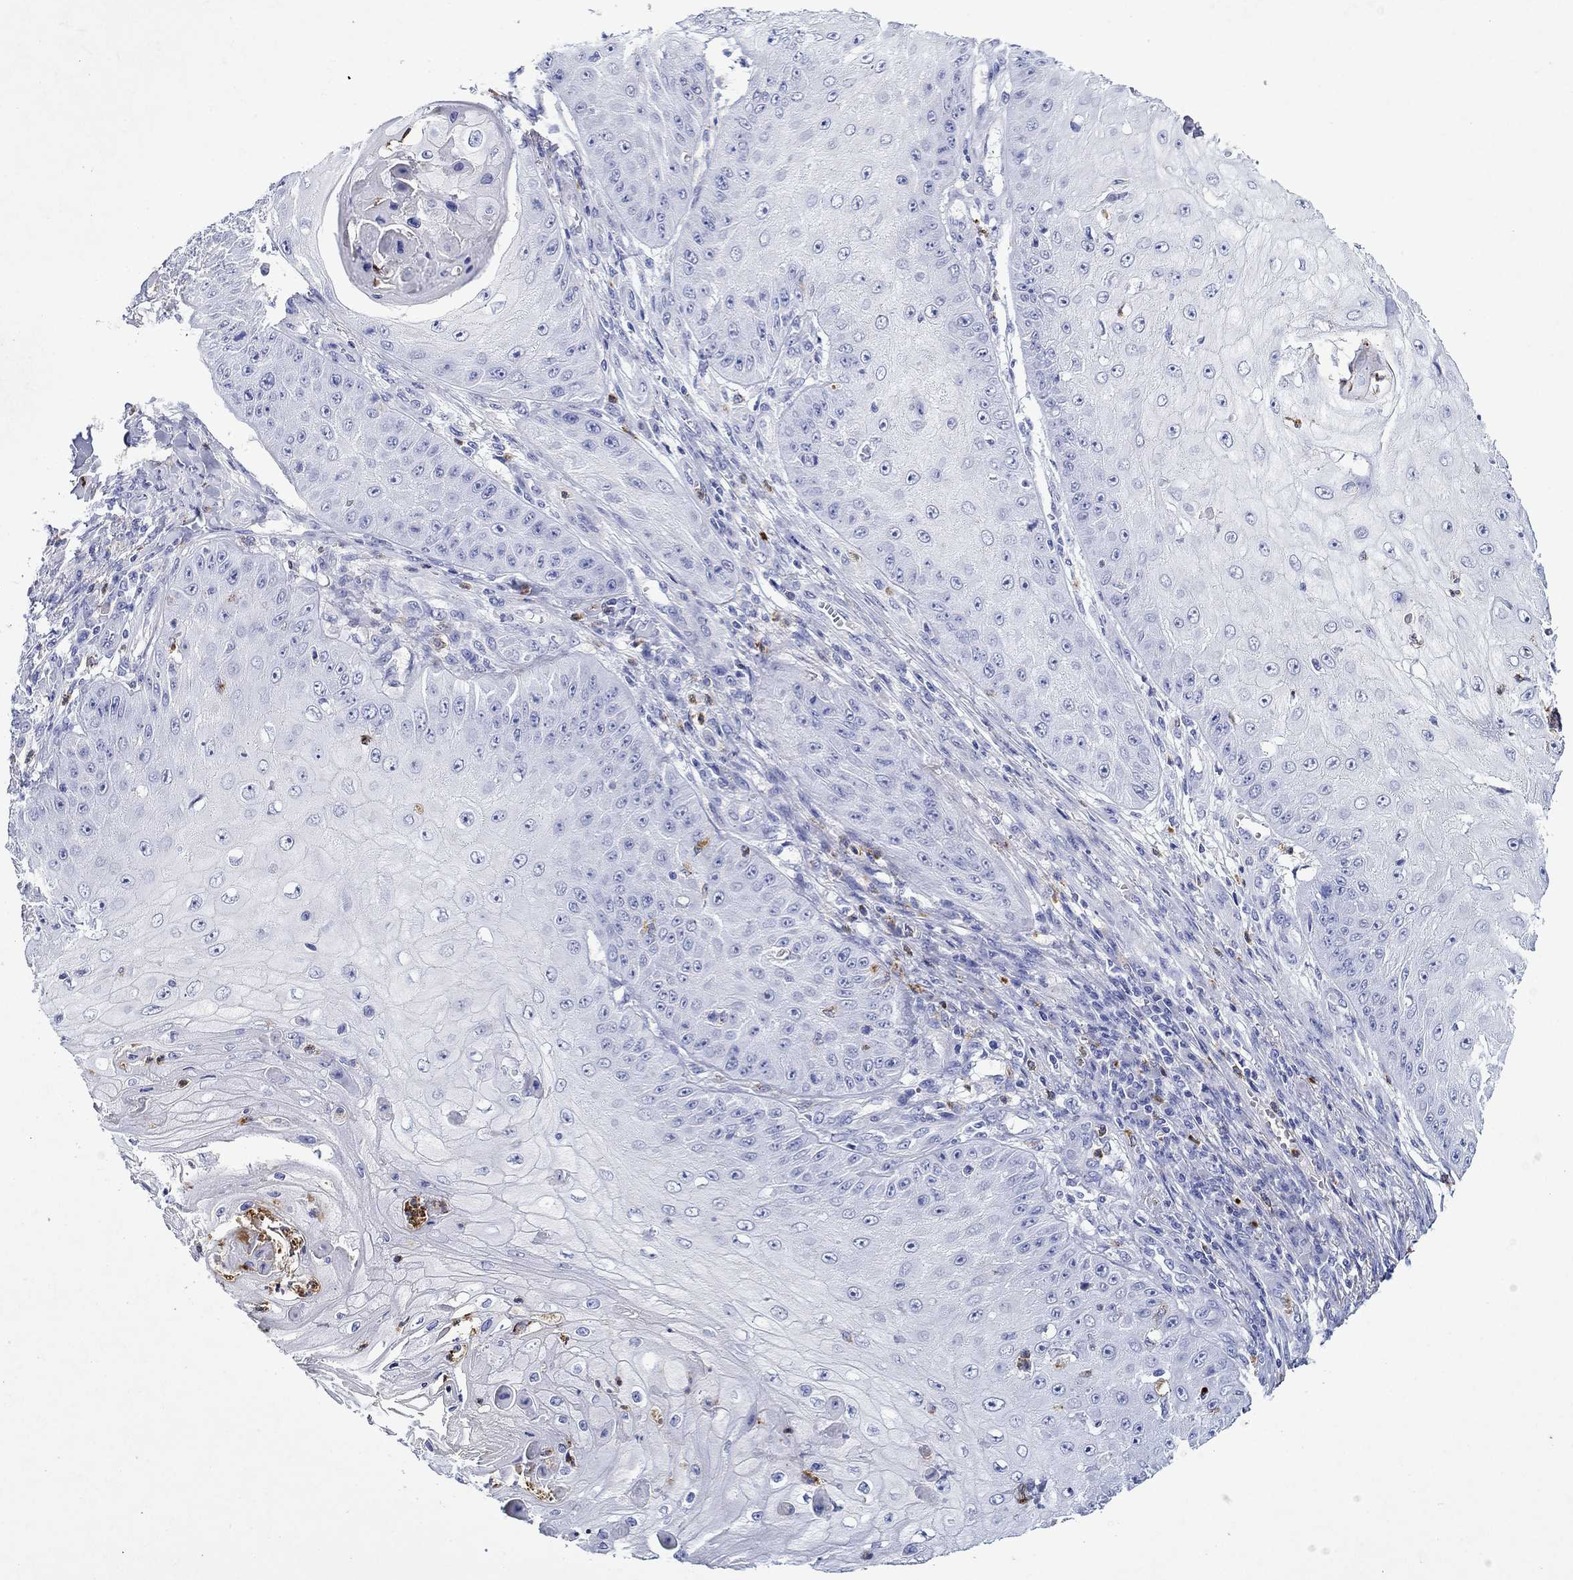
{"staining": {"intensity": "negative", "quantity": "none", "location": "none"}, "tissue": "skin cancer", "cell_type": "Tumor cells", "image_type": "cancer", "snomed": [{"axis": "morphology", "description": "Squamous cell carcinoma, NOS"}, {"axis": "topography", "description": "Skin"}], "caption": "Immunohistochemical staining of human squamous cell carcinoma (skin) shows no significant staining in tumor cells. The staining is performed using DAB (3,3'-diaminobenzidine) brown chromogen with nuclei counter-stained in using hematoxylin.", "gene": "EPX", "patient": {"sex": "male", "age": 70}}